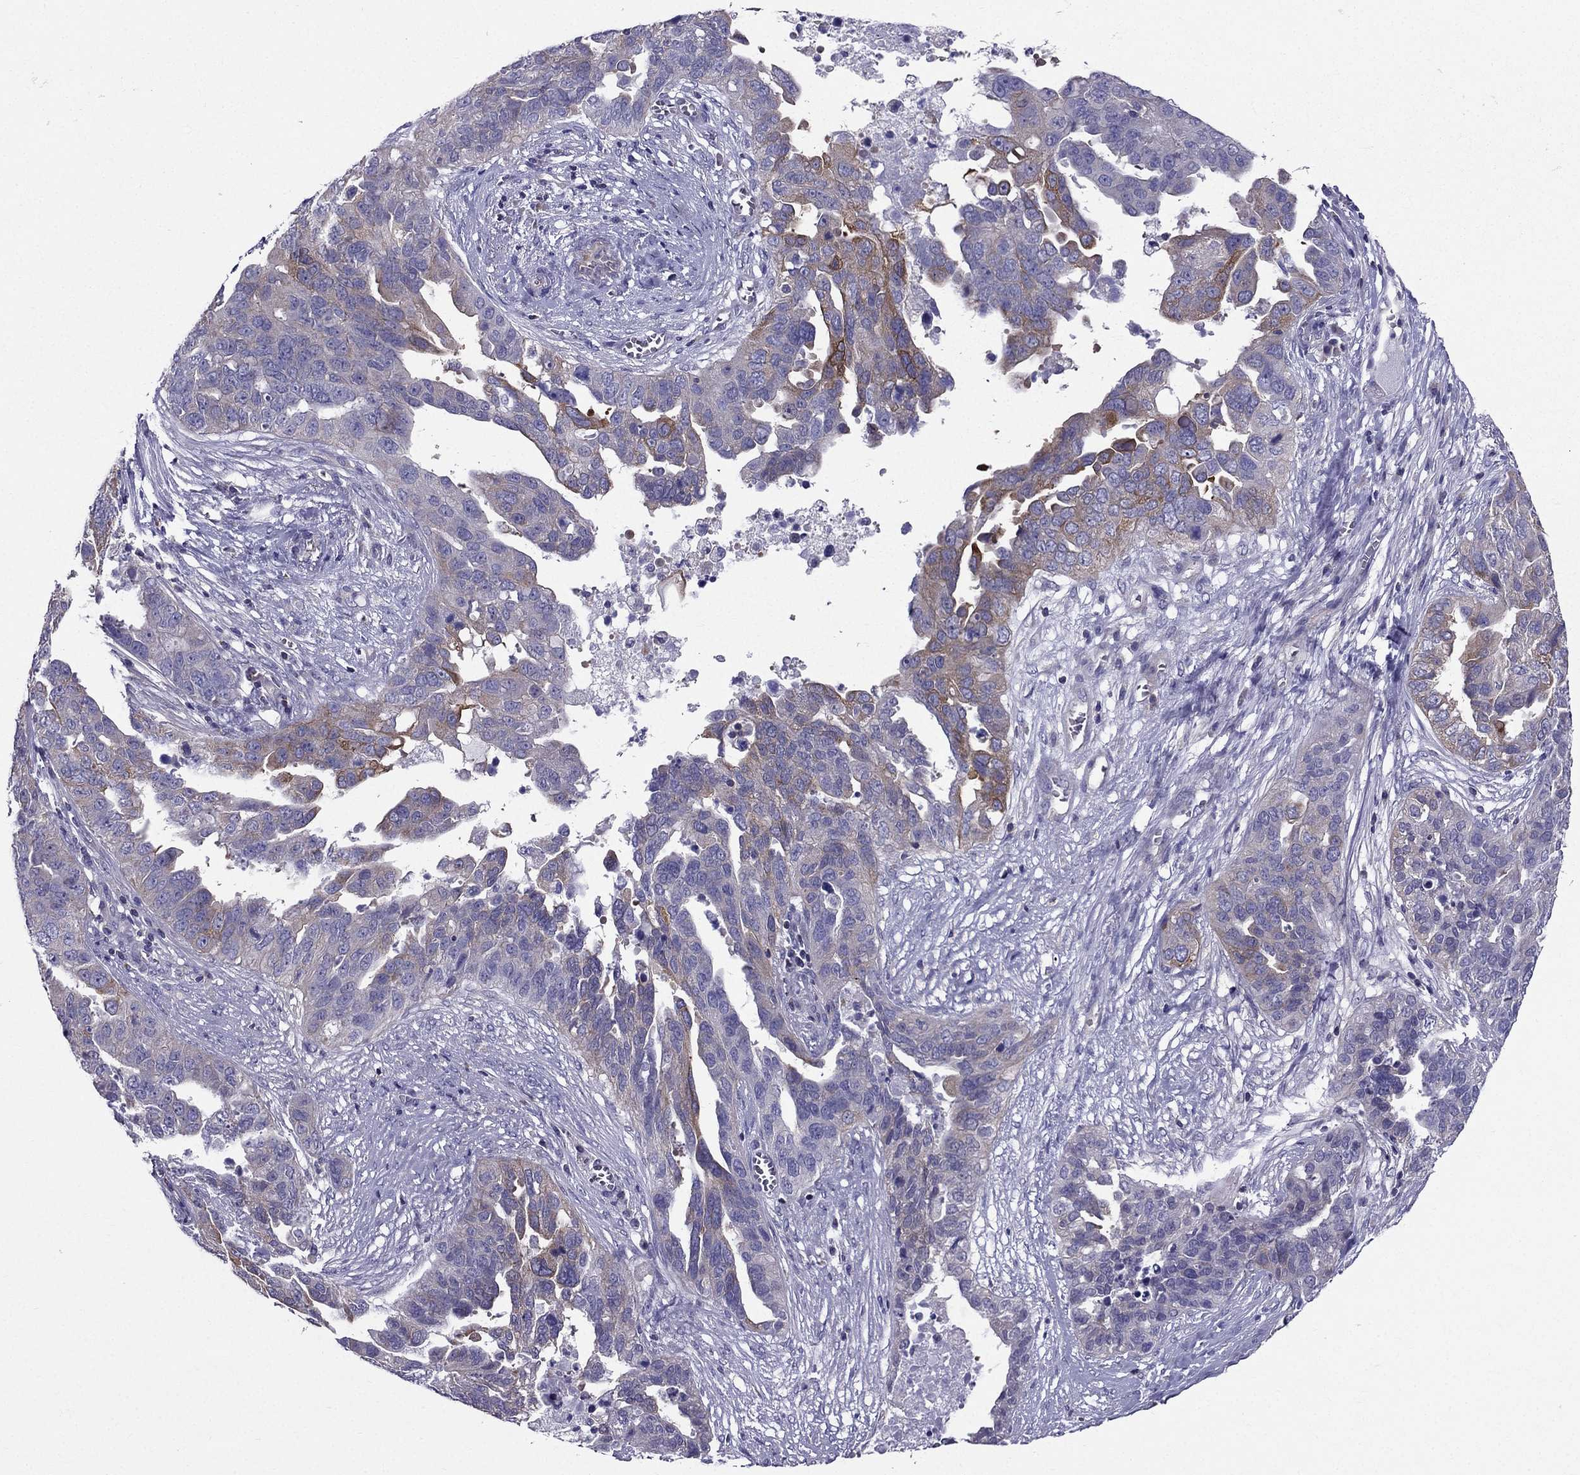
{"staining": {"intensity": "strong", "quantity": "<25%", "location": "cytoplasmic/membranous"}, "tissue": "ovarian cancer", "cell_type": "Tumor cells", "image_type": "cancer", "snomed": [{"axis": "morphology", "description": "Carcinoma, endometroid"}, {"axis": "topography", "description": "Soft tissue"}, {"axis": "topography", "description": "Ovary"}], "caption": "Ovarian cancer stained with DAB IHC displays medium levels of strong cytoplasmic/membranous positivity in about <25% of tumor cells. (IHC, brightfield microscopy, high magnification).", "gene": "AAK1", "patient": {"sex": "female", "age": 52}}